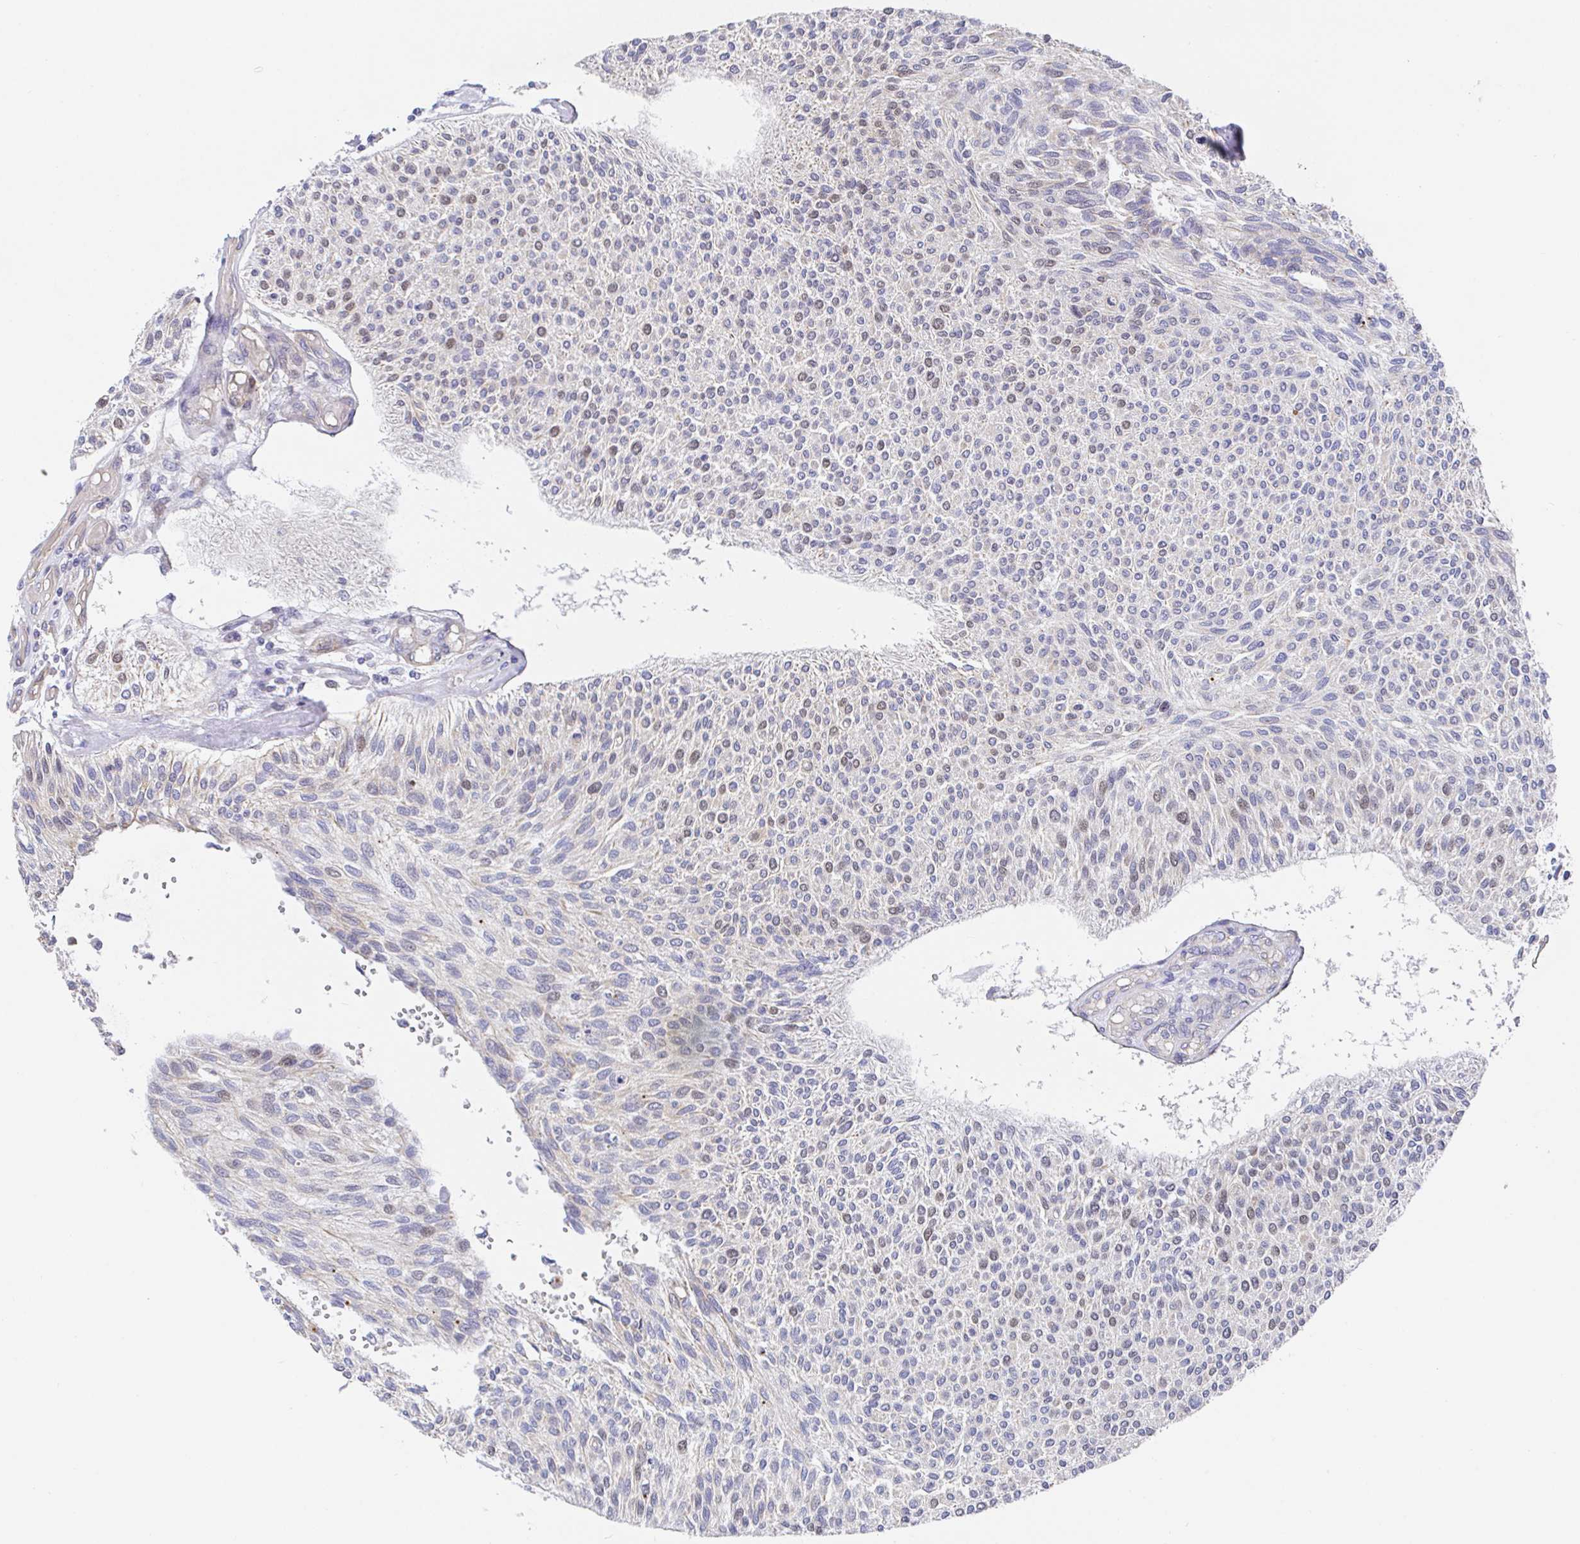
{"staining": {"intensity": "moderate", "quantity": "<25%", "location": "nuclear"}, "tissue": "urothelial cancer", "cell_type": "Tumor cells", "image_type": "cancer", "snomed": [{"axis": "morphology", "description": "Urothelial carcinoma, NOS"}, {"axis": "topography", "description": "Urinary bladder"}], "caption": "Urothelial cancer stained with a brown dye reveals moderate nuclear positive staining in approximately <25% of tumor cells.", "gene": "TIMELESS", "patient": {"sex": "male", "age": 55}}